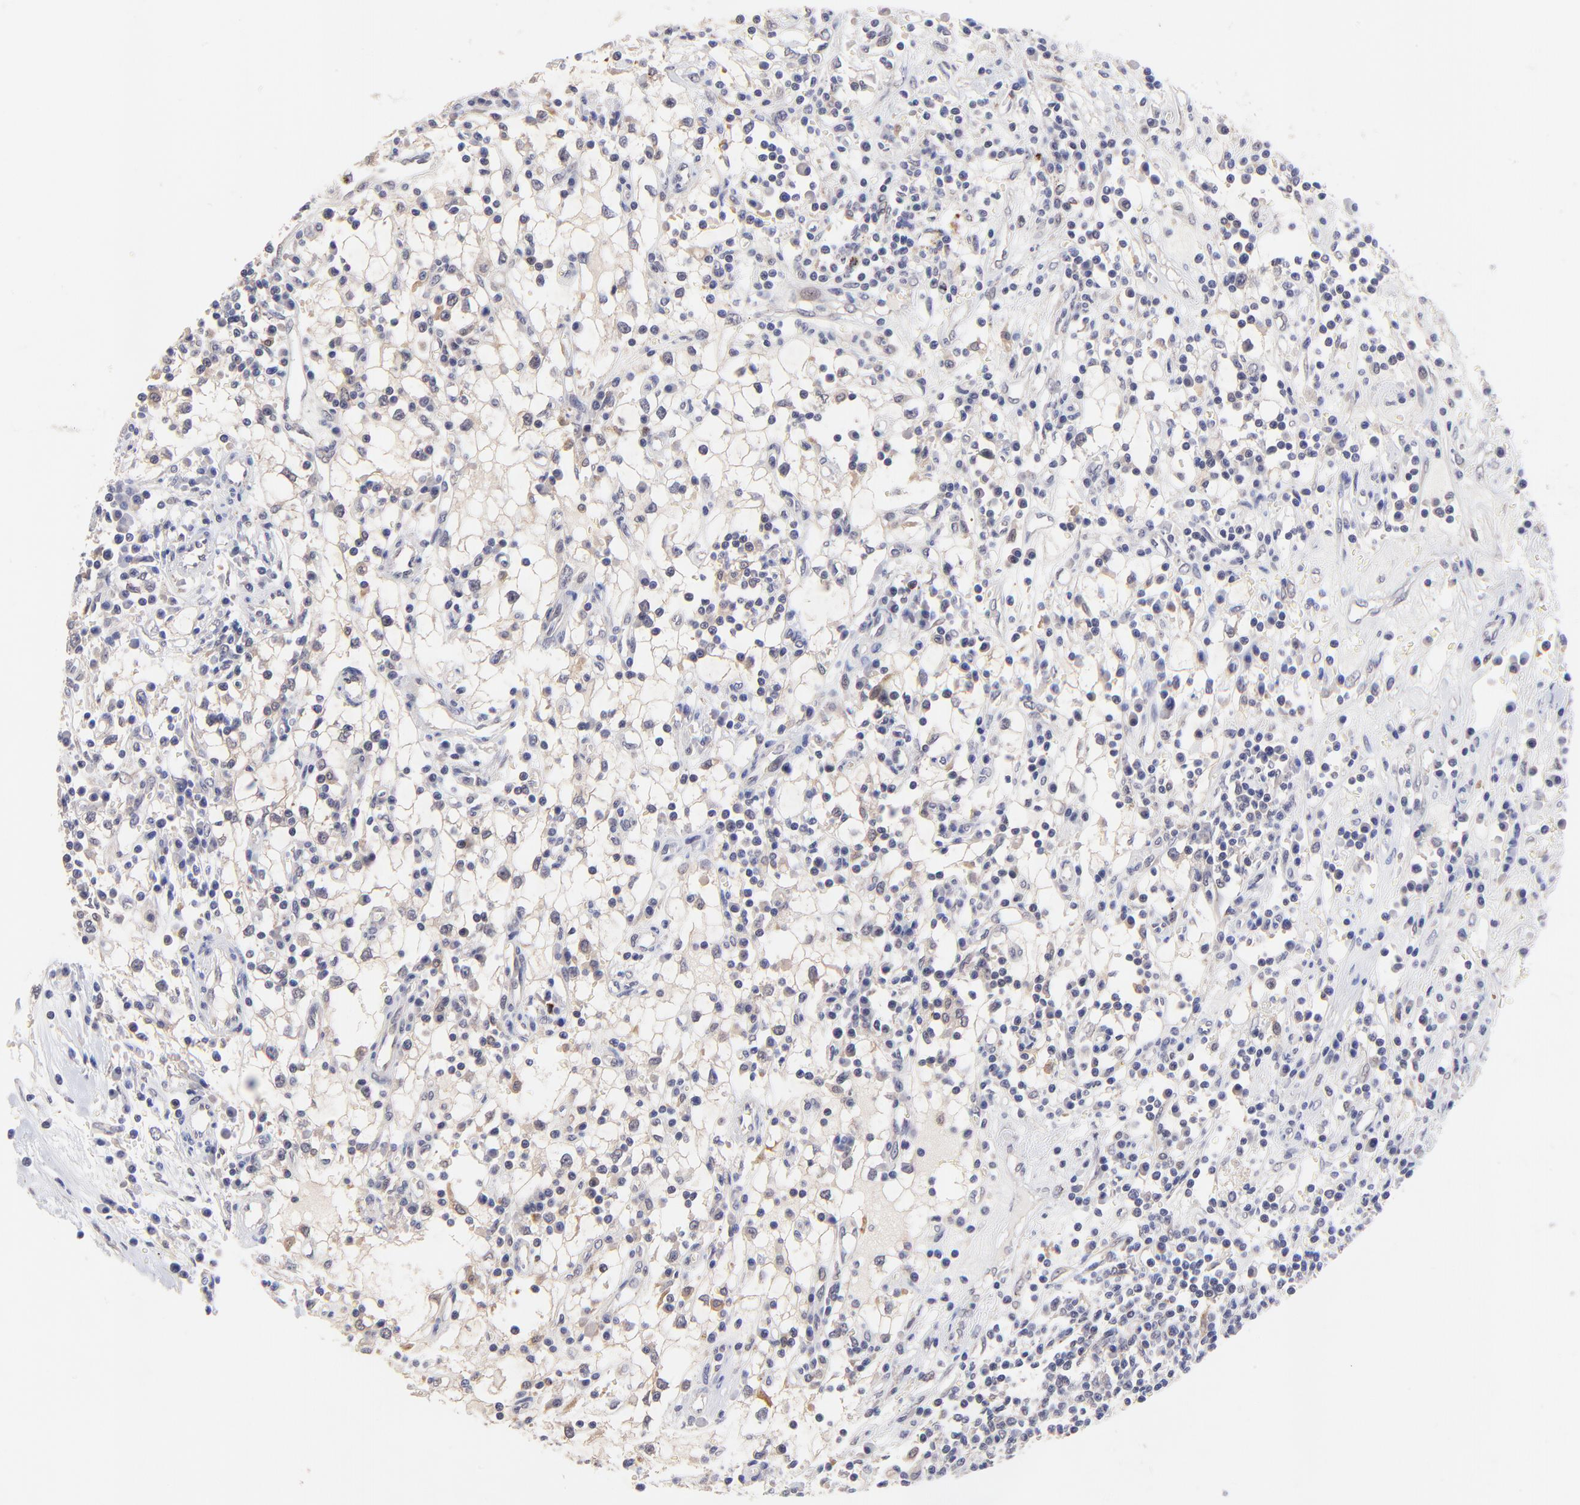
{"staining": {"intensity": "weak", "quantity": "25%-75%", "location": "cytoplasmic/membranous"}, "tissue": "renal cancer", "cell_type": "Tumor cells", "image_type": "cancer", "snomed": [{"axis": "morphology", "description": "Adenocarcinoma, NOS"}, {"axis": "topography", "description": "Kidney"}], "caption": "Adenocarcinoma (renal) tissue demonstrates weak cytoplasmic/membranous positivity in approximately 25%-75% of tumor cells, visualized by immunohistochemistry.", "gene": "ZNF747", "patient": {"sex": "male", "age": 82}}